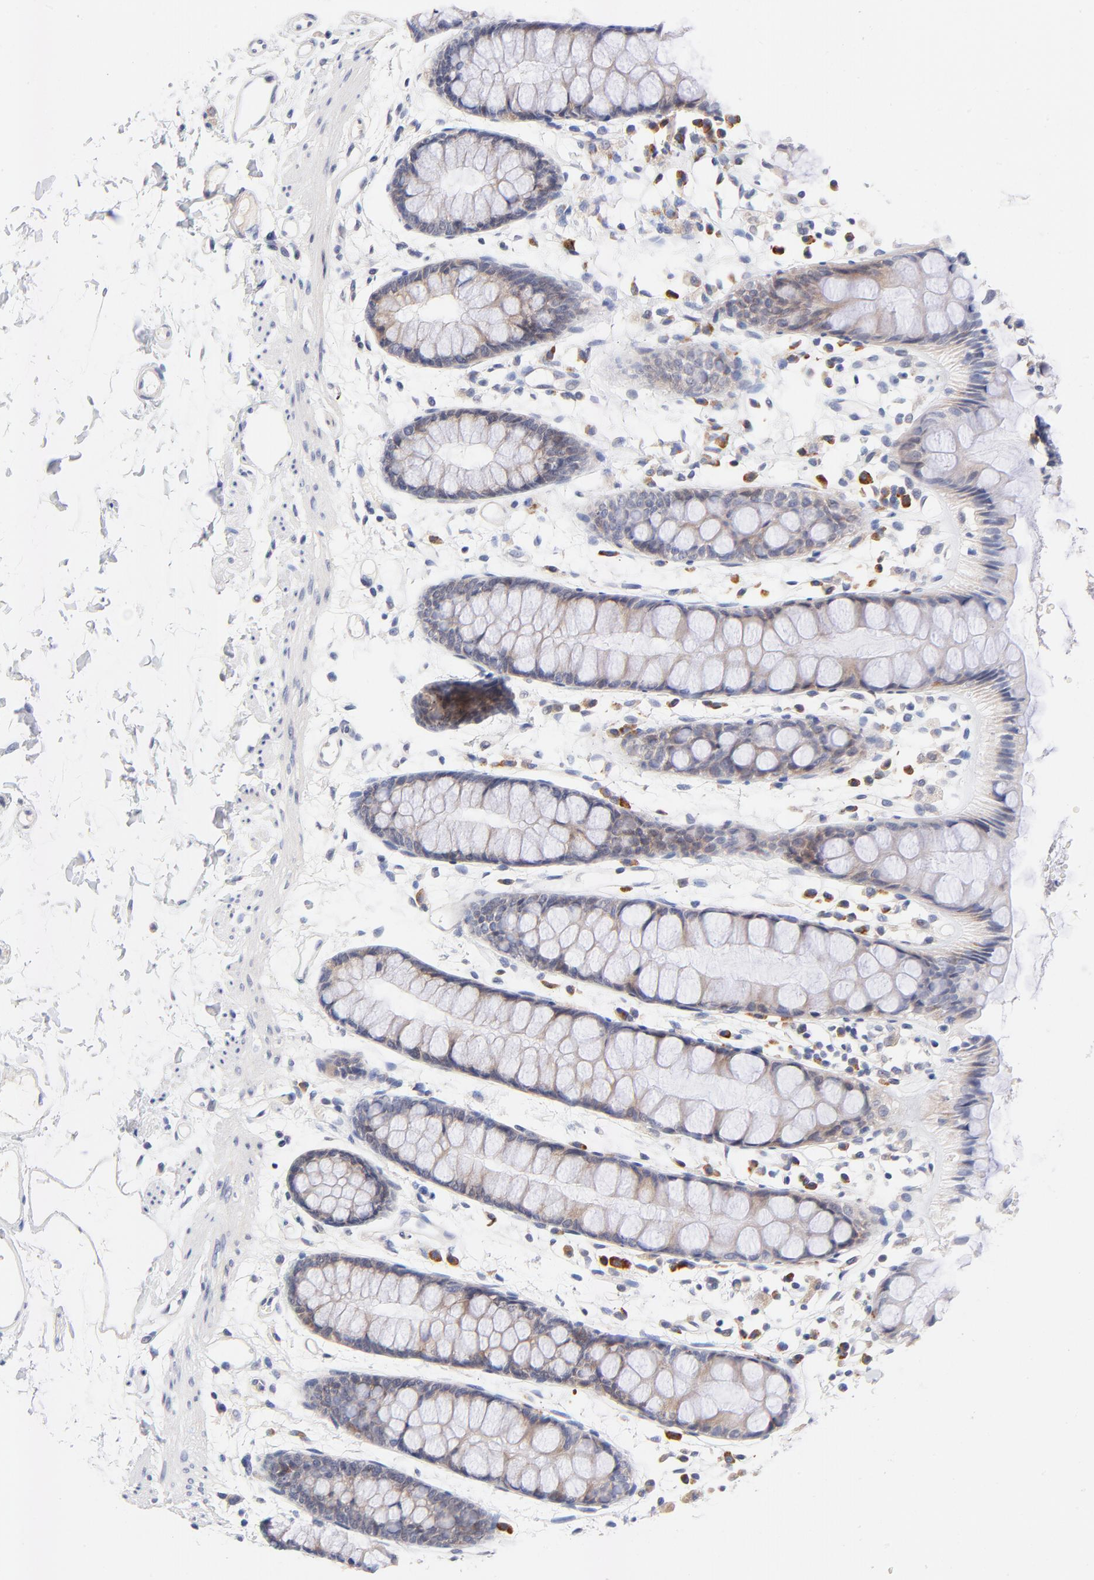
{"staining": {"intensity": "weak", "quantity": ">75%", "location": "cytoplasmic/membranous"}, "tissue": "rectum", "cell_type": "Glandular cells", "image_type": "normal", "snomed": [{"axis": "morphology", "description": "Normal tissue, NOS"}, {"axis": "topography", "description": "Rectum"}], "caption": "This histopathology image displays immunohistochemistry (IHC) staining of normal human rectum, with low weak cytoplasmic/membranous positivity in approximately >75% of glandular cells.", "gene": "AFF2", "patient": {"sex": "female", "age": 66}}